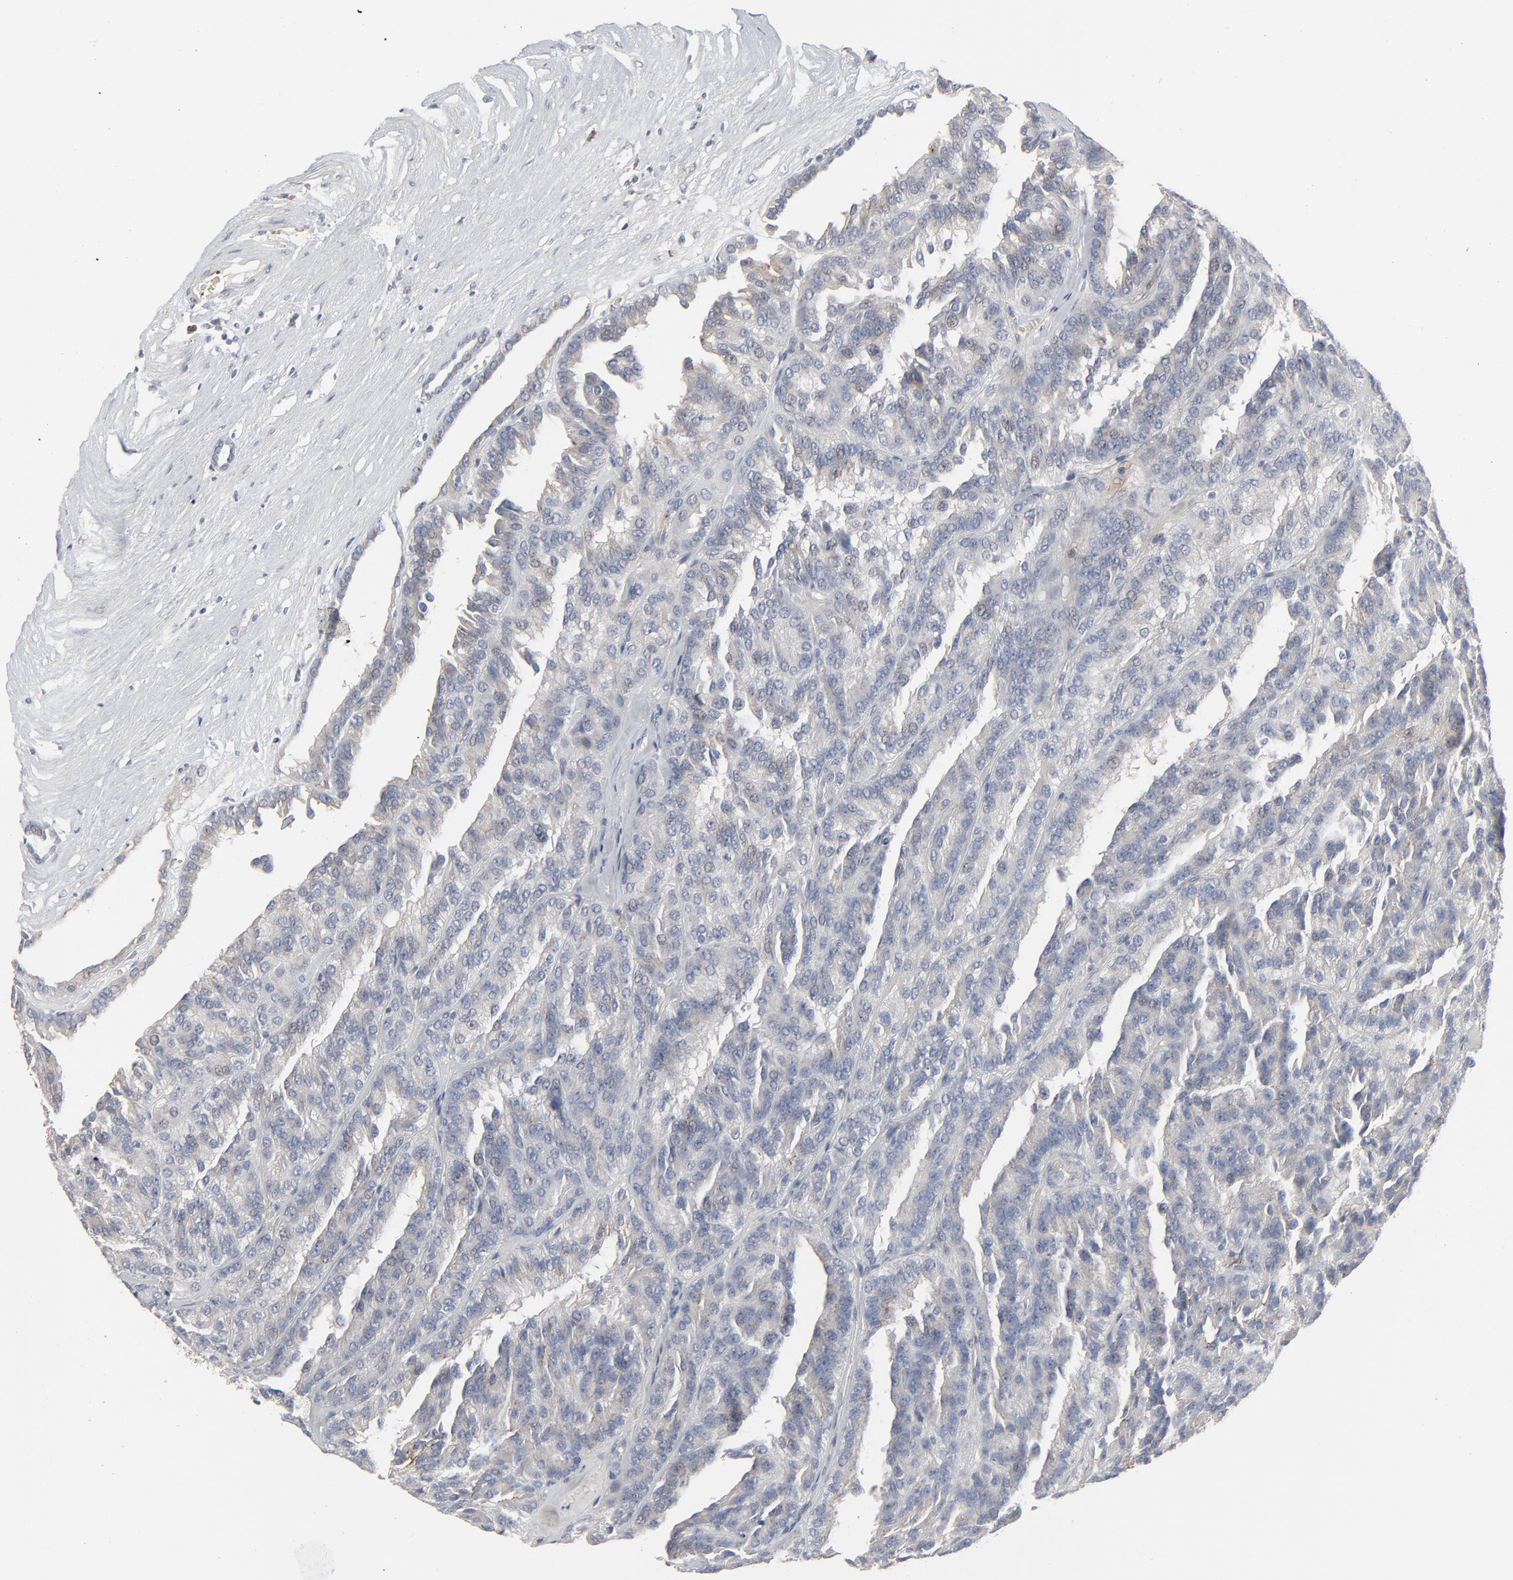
{"staining": {"intensity": "negative", "quantity": "none", "location": "none"}, "tissue": "renal cancer", "cell_type": "Tumor cells", "image_type": "cancer", "snomed": [{"axis": "morphology", "description": "Adenocarcinoma, NOS"}, {"axis": "topography", "description": "Kidney"}], "caption": "Immunohistochemistry (IHC) micrograph of neoplastic tissue: adenocarcinoma (renal) stained with DAB displays no significant protein positivity in tumor cells. The staining was performed using DAB to visualize the protein expression in brown, while the nuclei were stained in blue with hematoxylin (Magnification: 20x).", "gene": "JAM3", "patient": {"sex": "male", "age": 46}}